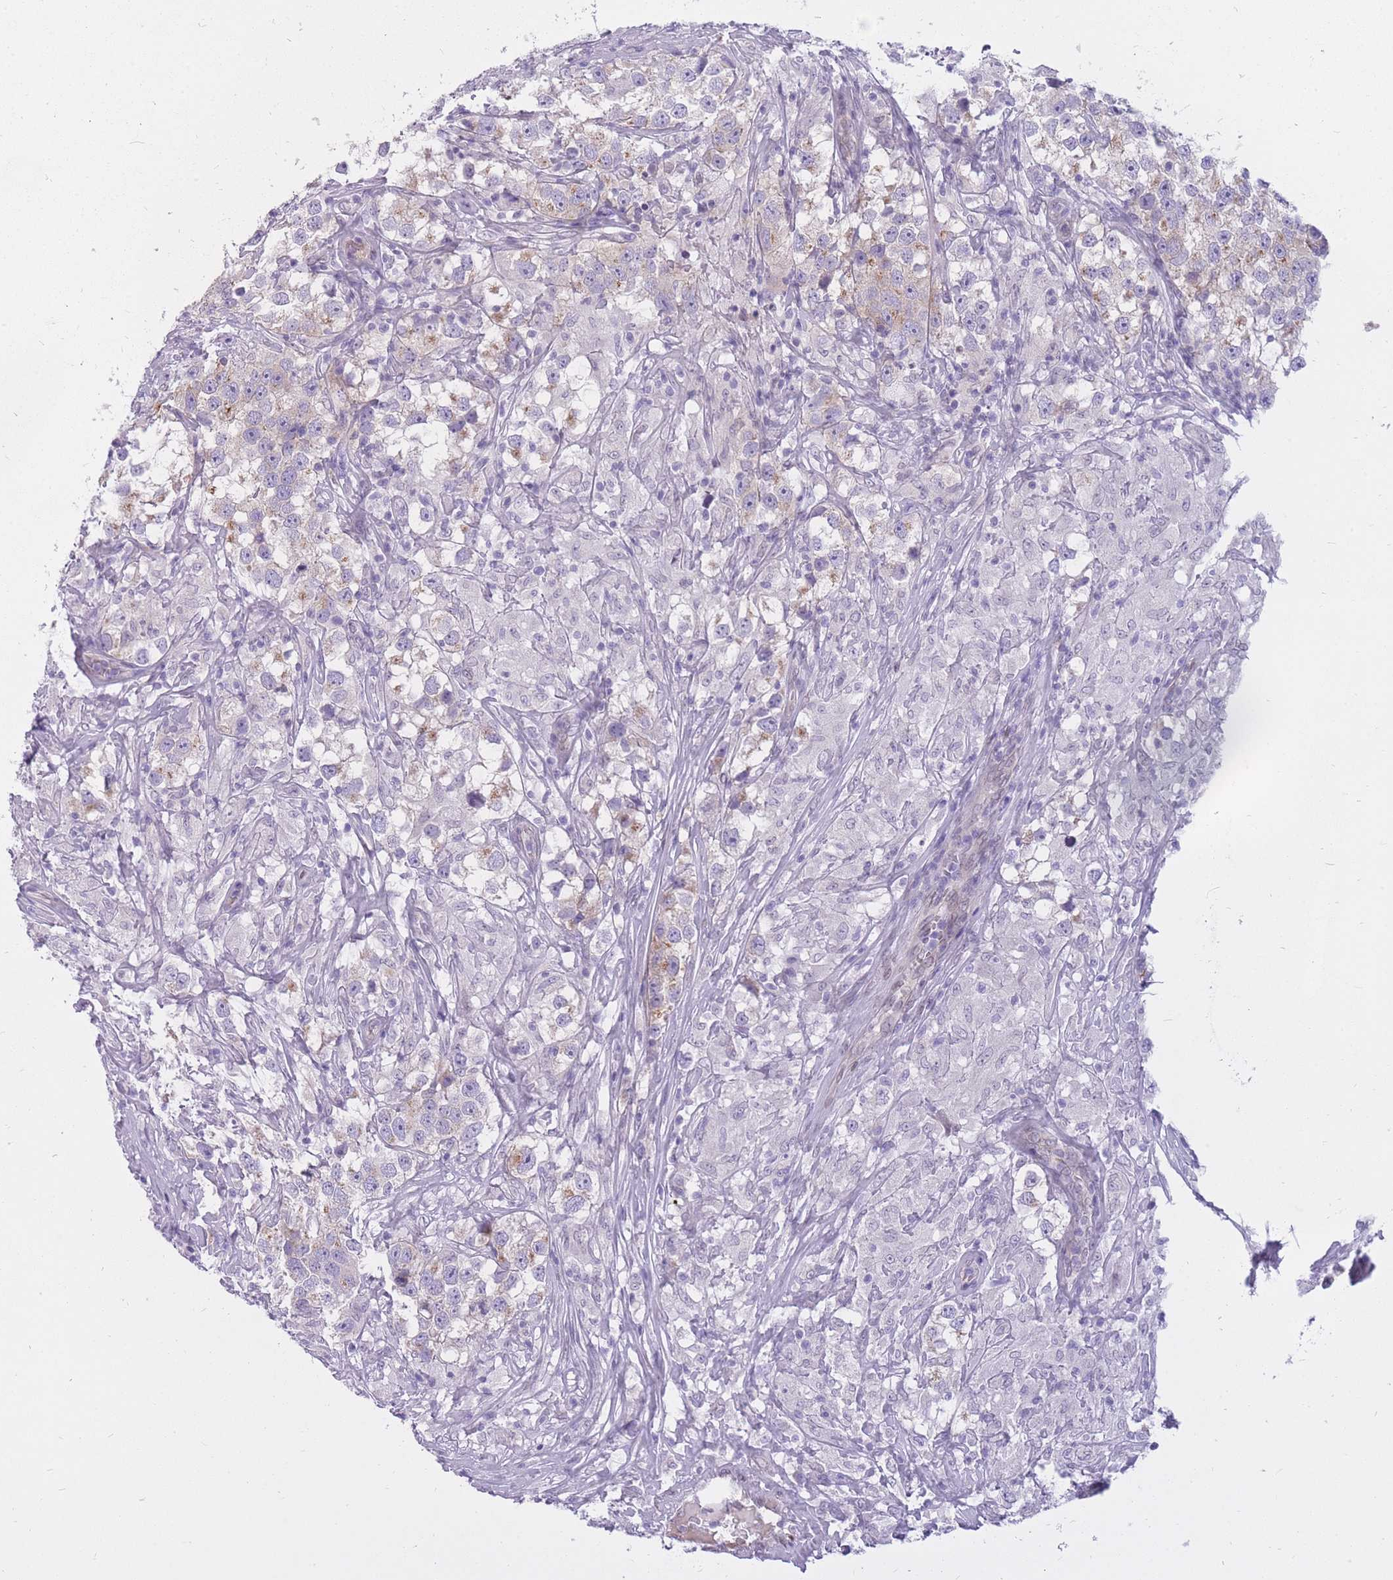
{"staining": {"intensity": "weak", "quantity": "<25%", "location": "cytoplasmic/membranous"}, "tissue": "testis cancer", "cell_type": "Tumor cells", "image_type": "cancer", "snomed": [{"axis": "morphology", "description": "Seminoma, NOS"}, {"axis": "topography", "description": "Testis"}], "caption": "The micrograph shows no significant staining in tumor cells of testis cancer. (Stains: DAB (3,3'-diaminobenzidine) IHC with hematoxylin counter stain, Microscopy: brightfield microscopy at high magnification).", "gene": "HOOK2", "patient": {"sex": "male", "age": 46}}